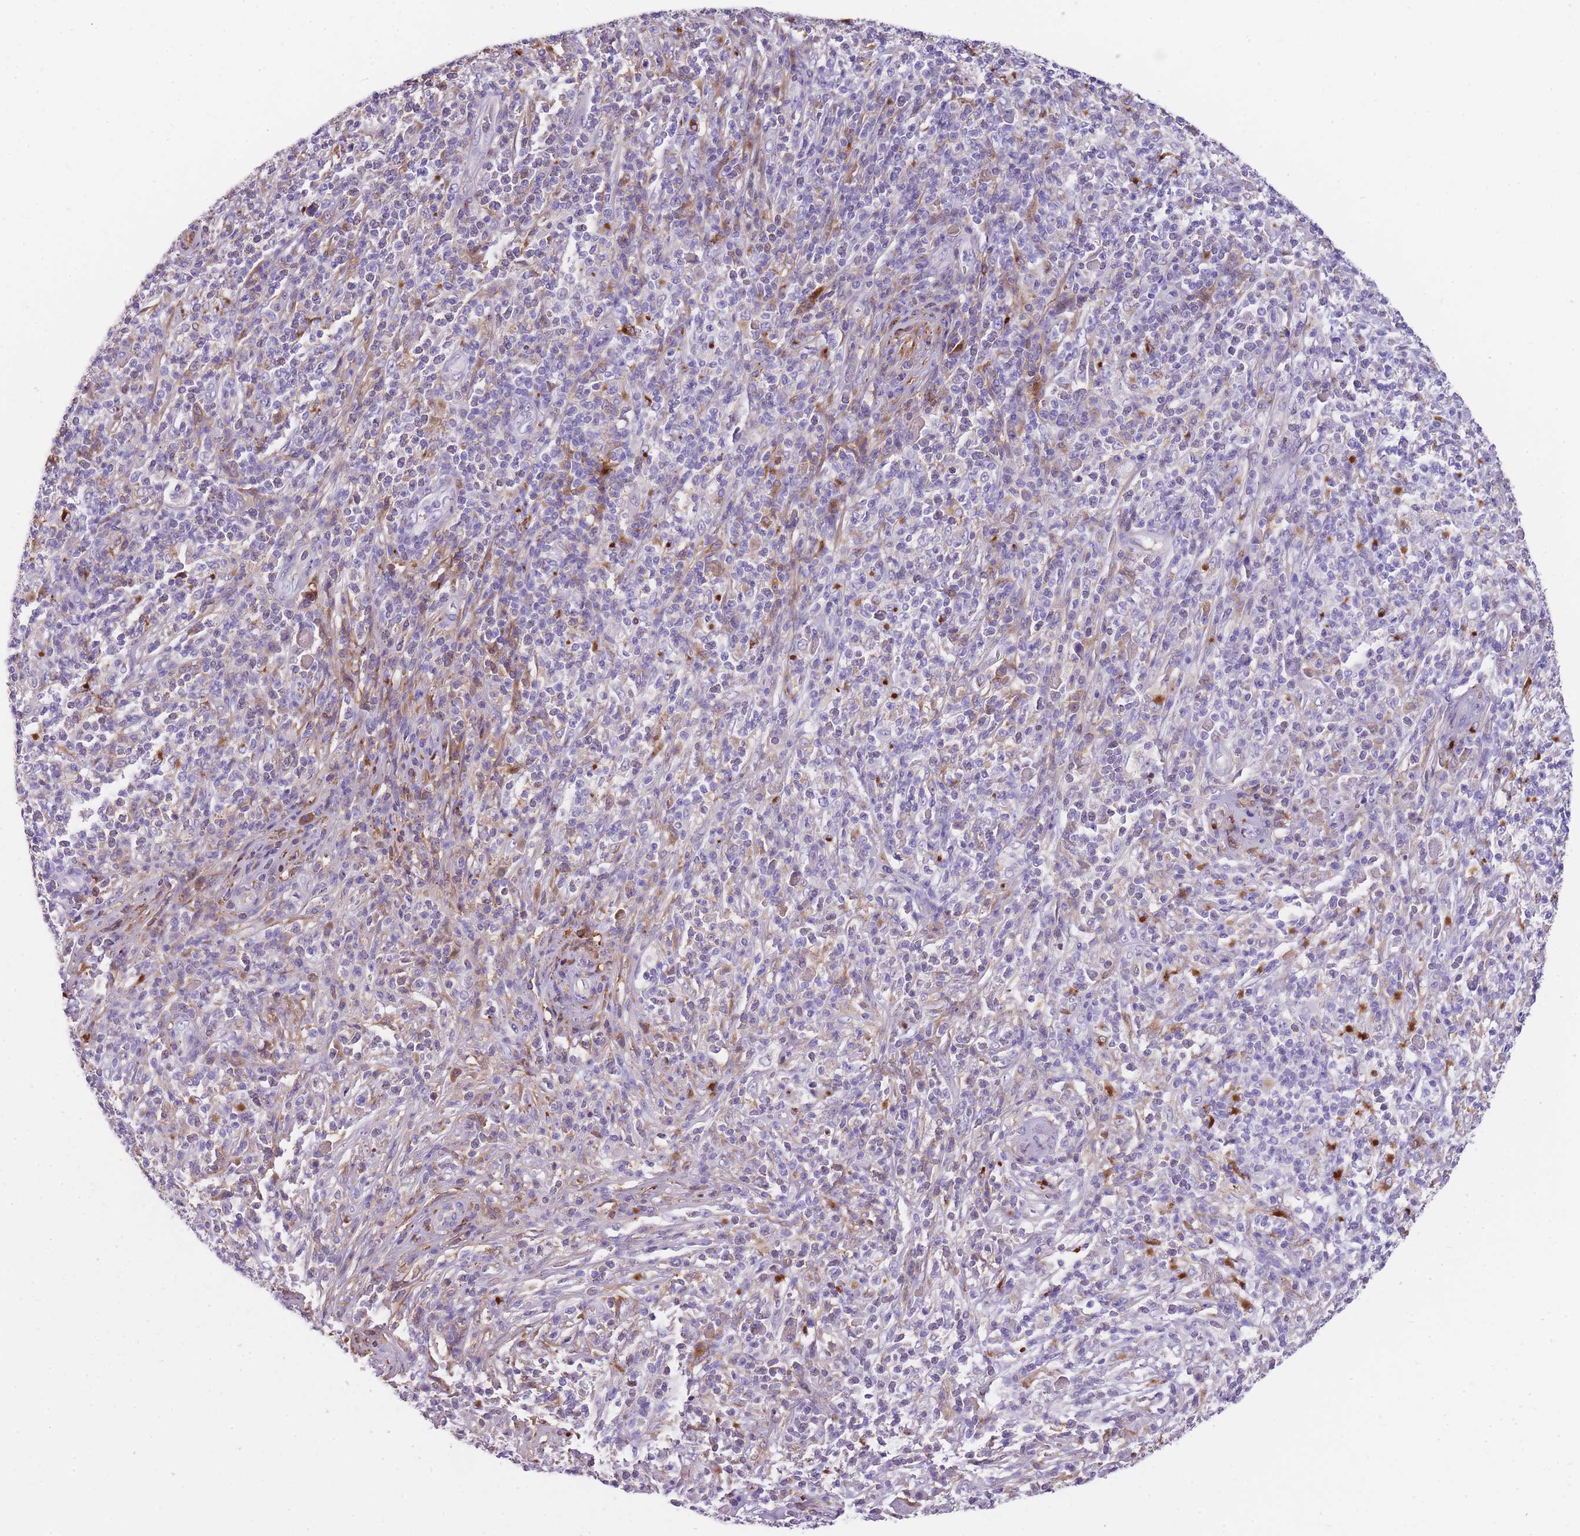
{"staining": {"intensity": "negative", "quantity": "none", "location": "none"}, "tissue": "melanoma", "cell_type": "Tumor cells", "image_type": "cancer", "snomed": [{"axis": "morphology", "description": "Malignant melanoma, NOS"}, {"axis": "topography", "description": "Skin"}], "caption": "An IHC micrograph of malignant melanoma is shown. There is no staining in tumor cells of malignant melanoma. (Immunohistochemistry, brightfield microscopy, high magnification).", "gene": "GNAT1", "patient": {"sex": "male", "age": 66}}